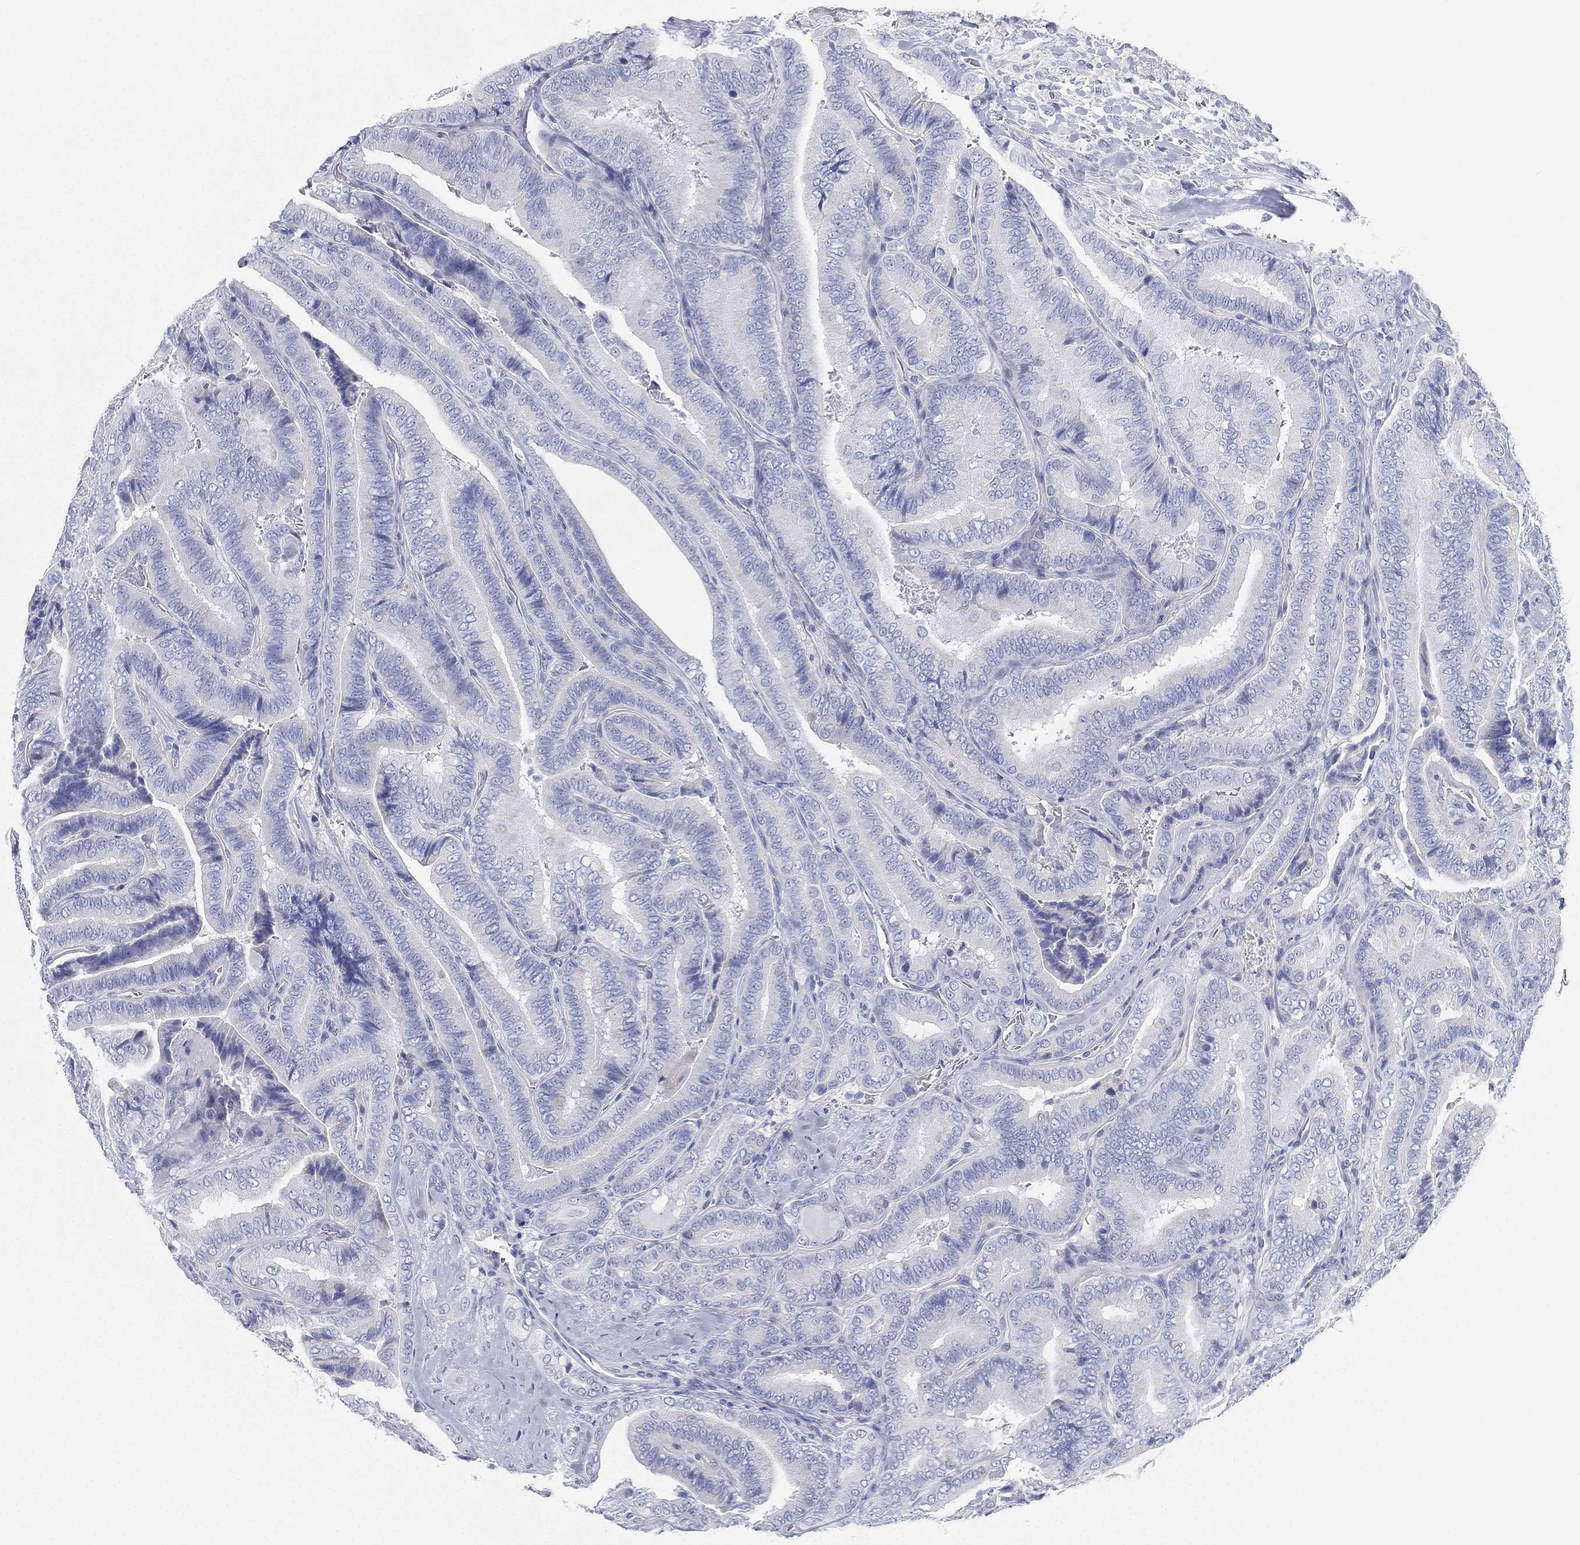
{"staining": {"intensity": "negative", "quantity": "none", "location": "none"}, "tissue": "thyroid cancer", "cell_type": "Tumor cells", "image_type": "cancer", "snomed": [{"axis": "morphology", "description": "Papillary adenocarcinoma, NOS"}, {"axis": "topography", "description": "Thyroid gland"}], "caption": "There is no significant expression in tumor cells of thyroid cancer (papillary adenocarcinoma).", "gene": "GPR61", "patient": {"sex": "male", "age": 61}}